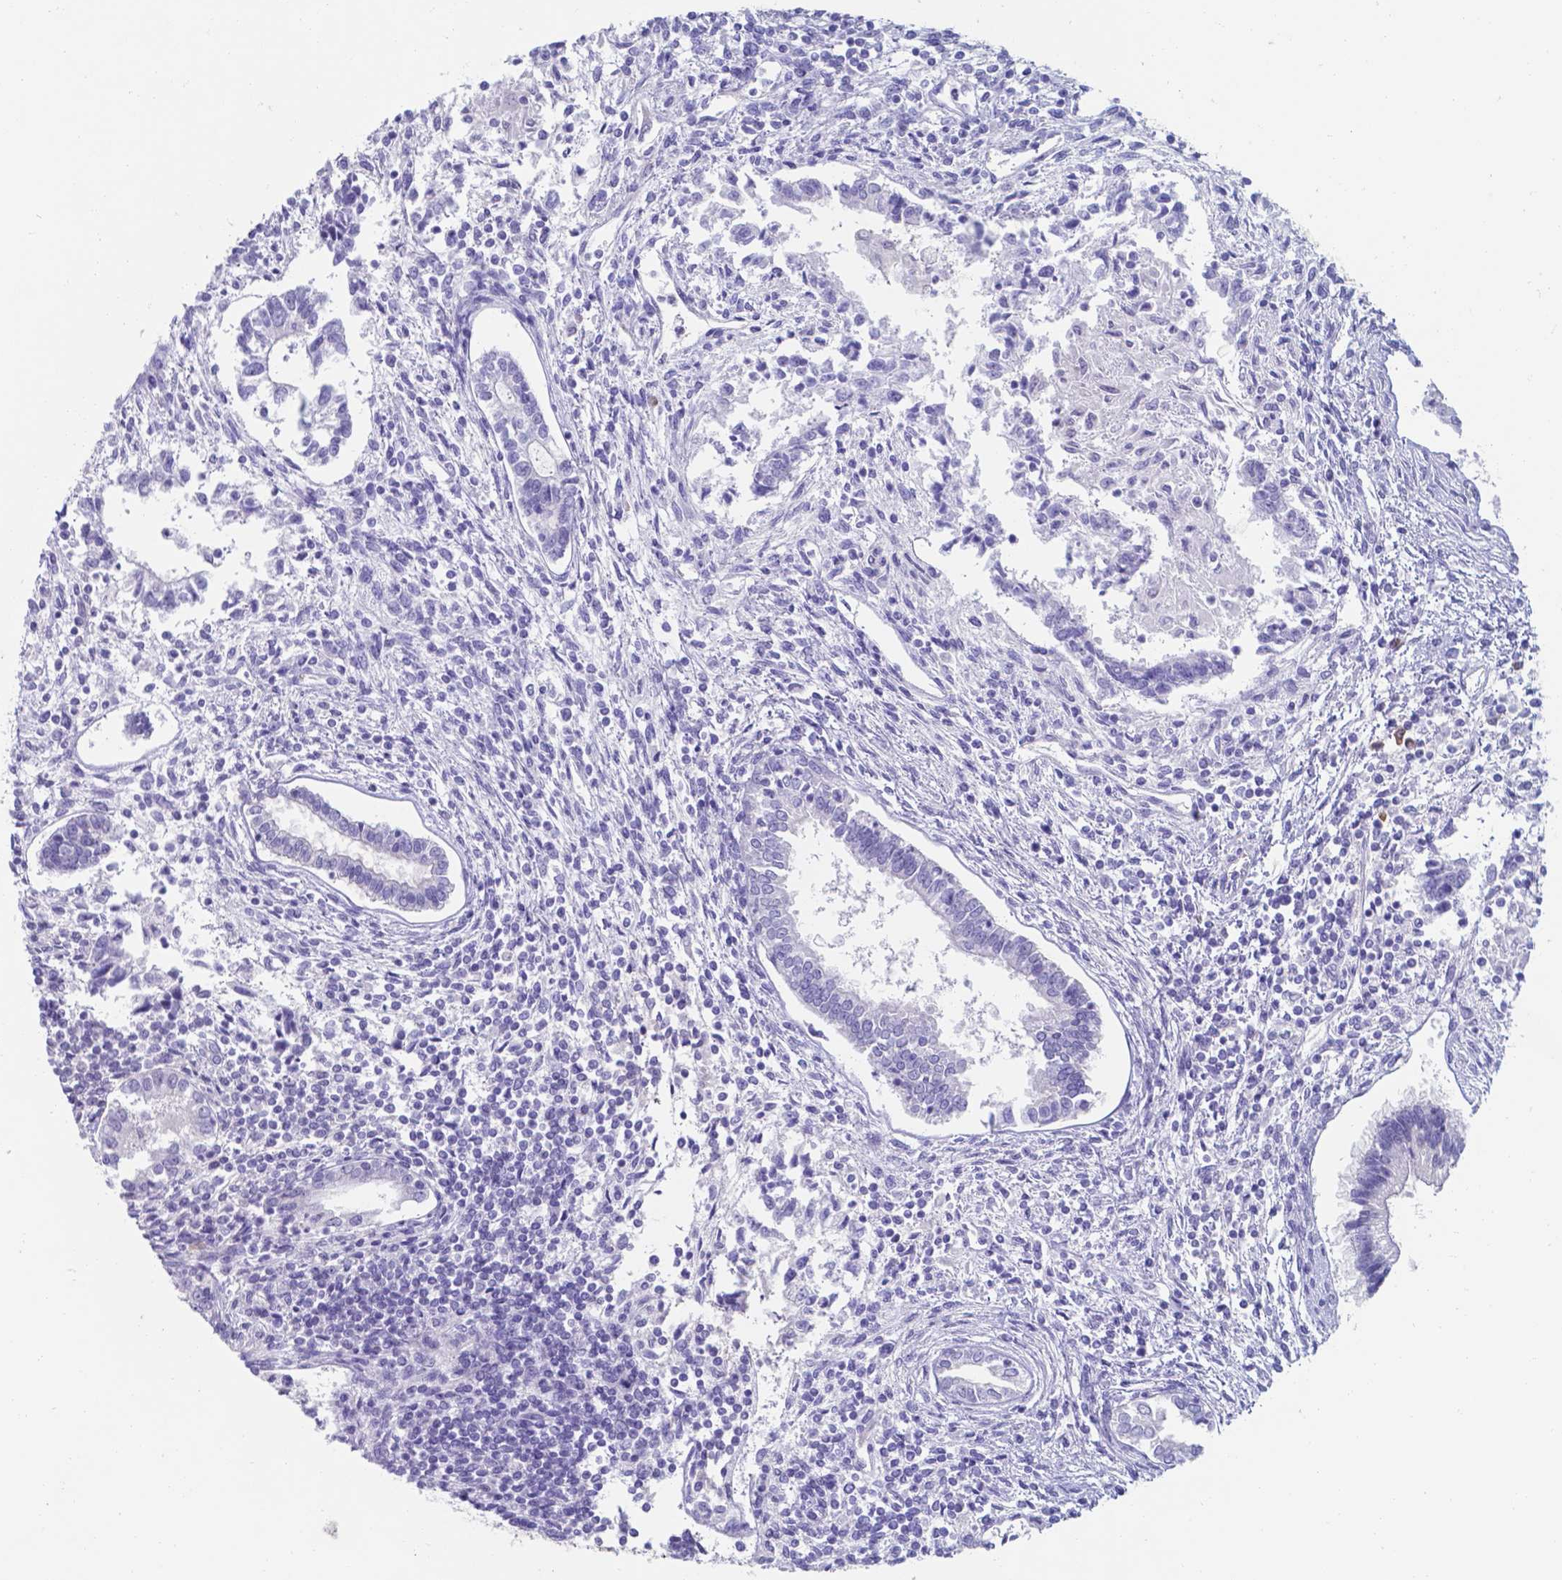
{"staining": {"intensity": "negative", "quantity": "none", "location": "none"}, "tissue": "testis cancer", "cell_type": "Tumor cells", "image_type": "cancer", "snomed": [{"axis": "morphology", "description": "Carcinoma, Embryonal, NOS"}, {"axis": "topography", "description": "Testis"}], "caption": "Embryonal carcinoma (testis) was stained to show a protein in brown. There is no significant positivity in tumor cells.", "gene": "UBE2J1", "patient": {"sex": "male", "age": 37}}